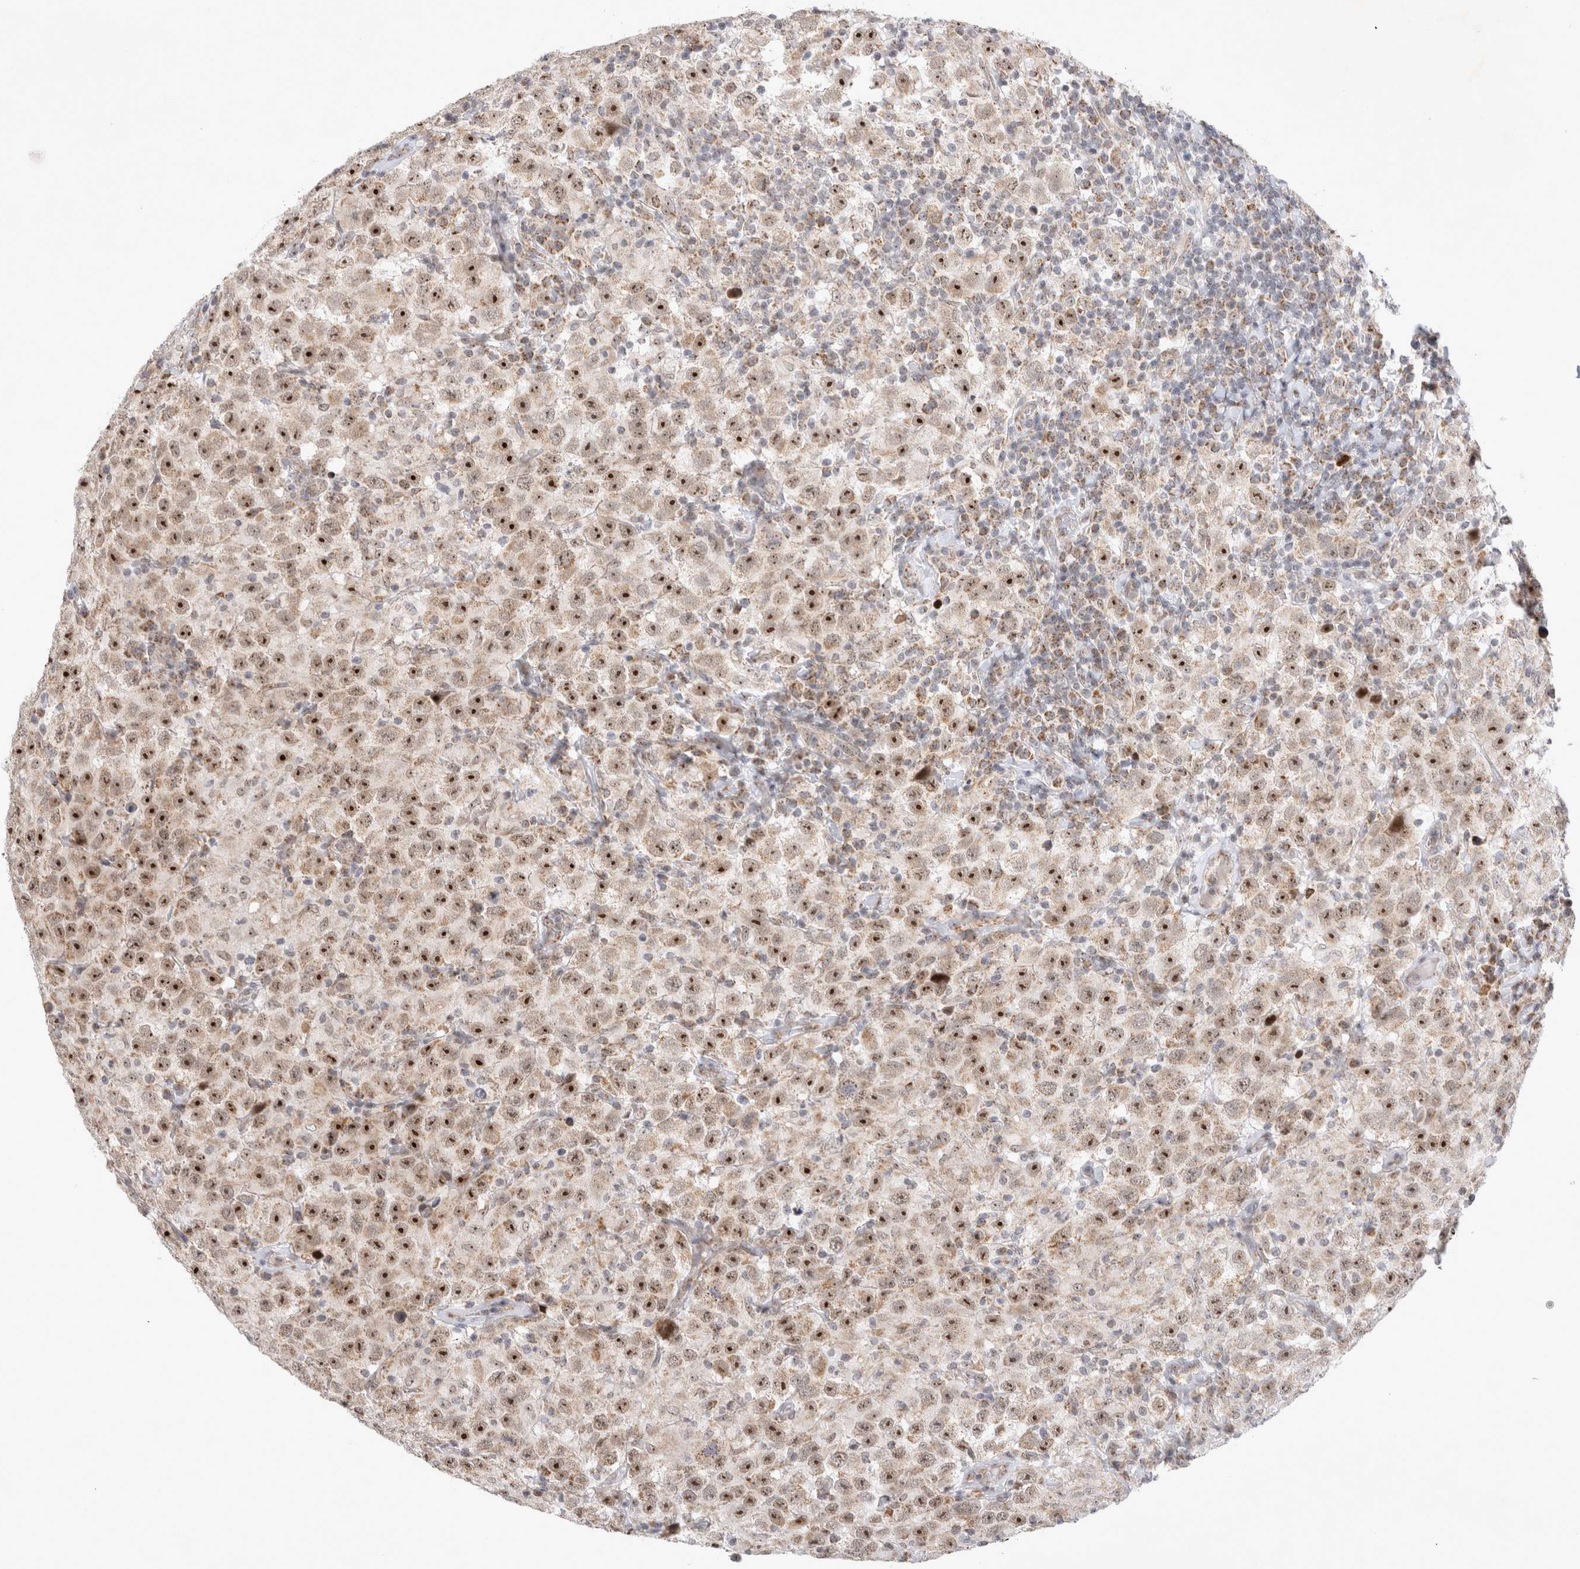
{"staining": {"intensity": "strong", "quantity": ">75%", "location": "nuclear"}, "tissue": "testis cancer", "cell_type": "Tumor cells", "image_type": "cancer", "snomed": [{"axis": "morphology", "description": "Seminoma, NOS"}, {"axis": "topography", "description": "Testis"}], "caption": "IHC of human seminoma (testis) displays high levels of strong nuclear expression in approximately >75% of tumor cells.", "gene": "MRPL37", "patient": {"sex": "male", "age": 41}}